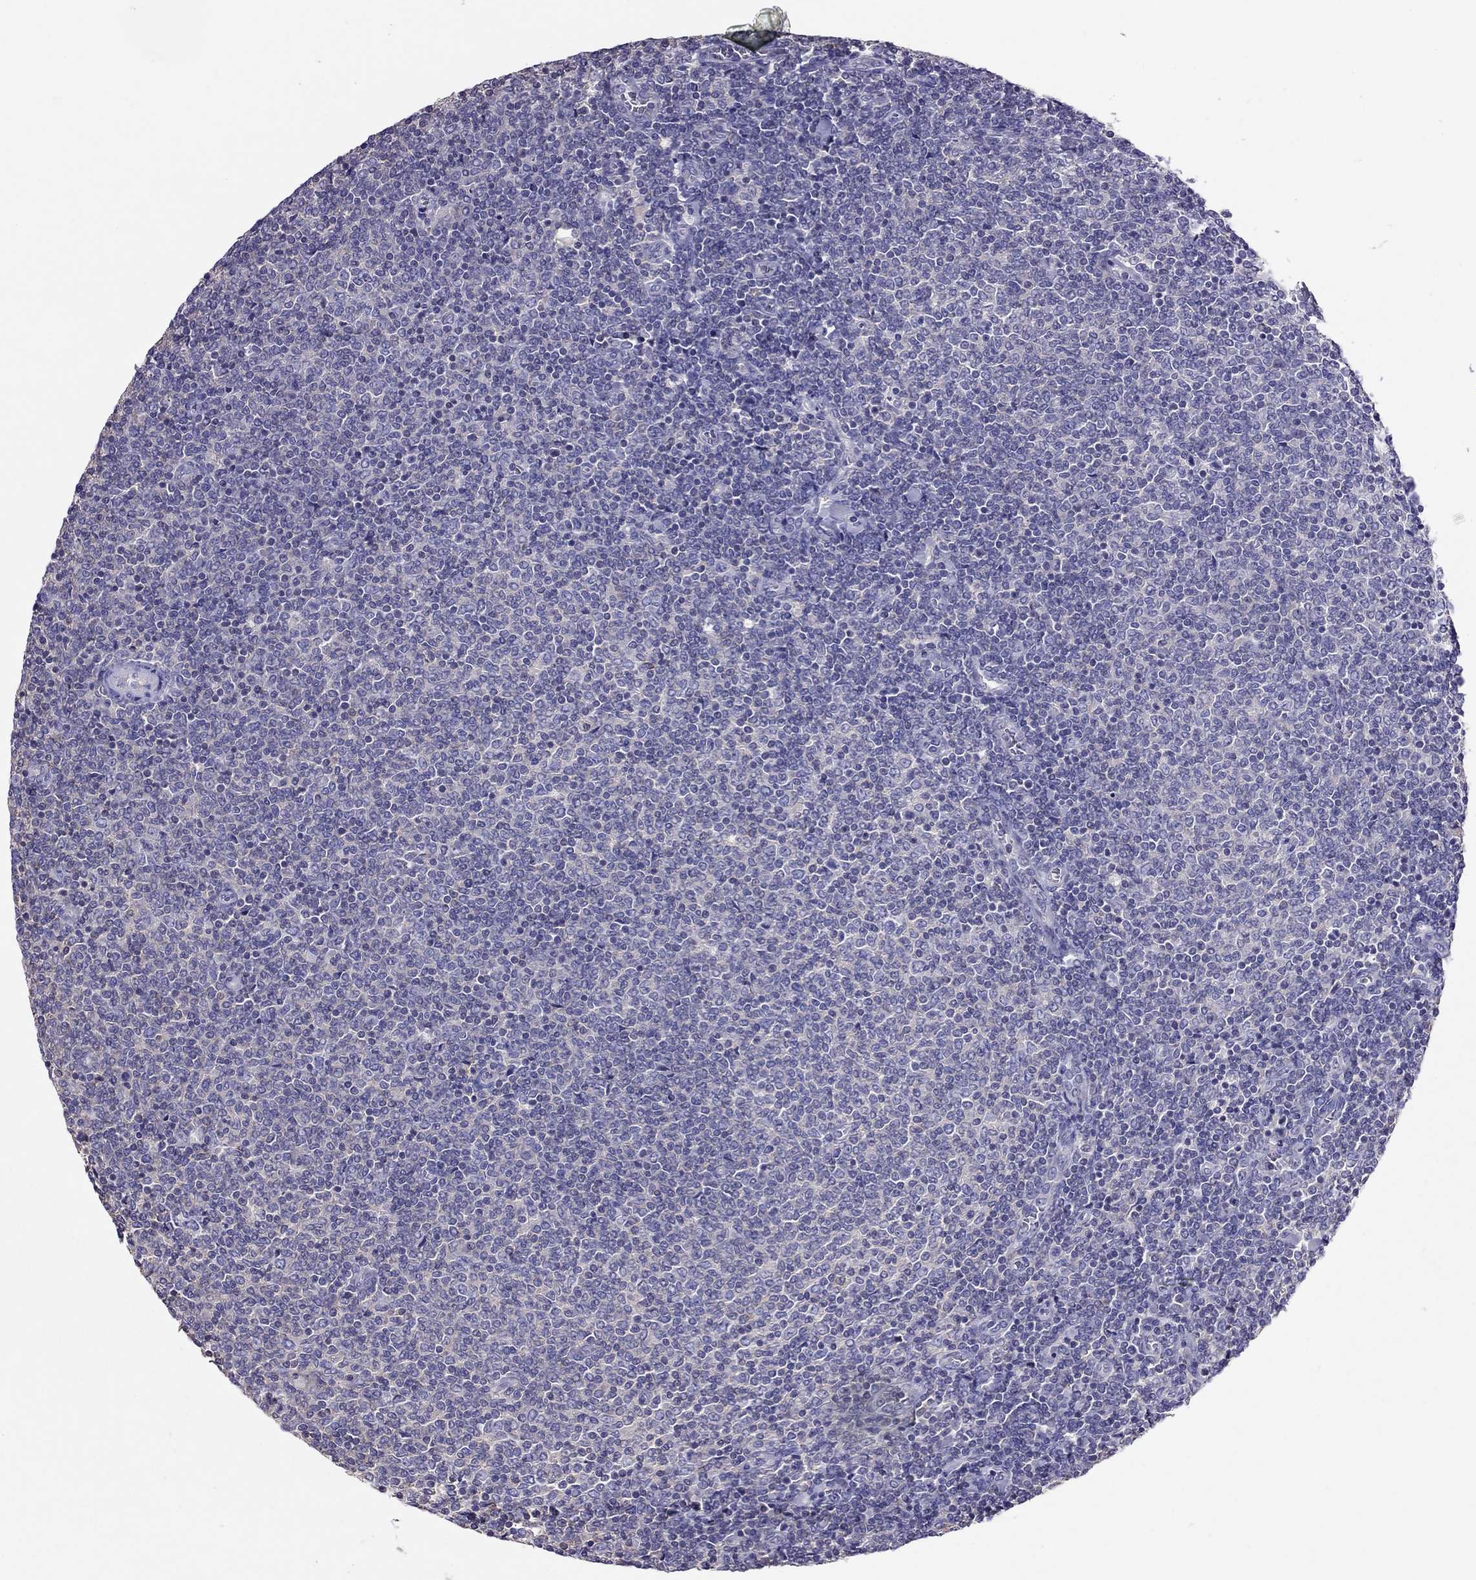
{"staining": {"intensity": "negative", "quantity": "none", "location": "none"}, "tissue": "lymphoma", "cell_type": "Tumor cells", "image_type": "cancer", "snomed": [{"axis": "morphology", "description": "Malignant lymphoma, non-Hodgkin's type, Low grade"}, {"axis": "topography", "description": "Lymph node"}], "caption": "IHC image of lymphoma stained for a protein (brown), which shows no staining in tumor cells.", "gene": "TEX22", "patient": {"sex": "male", "age": 52}}